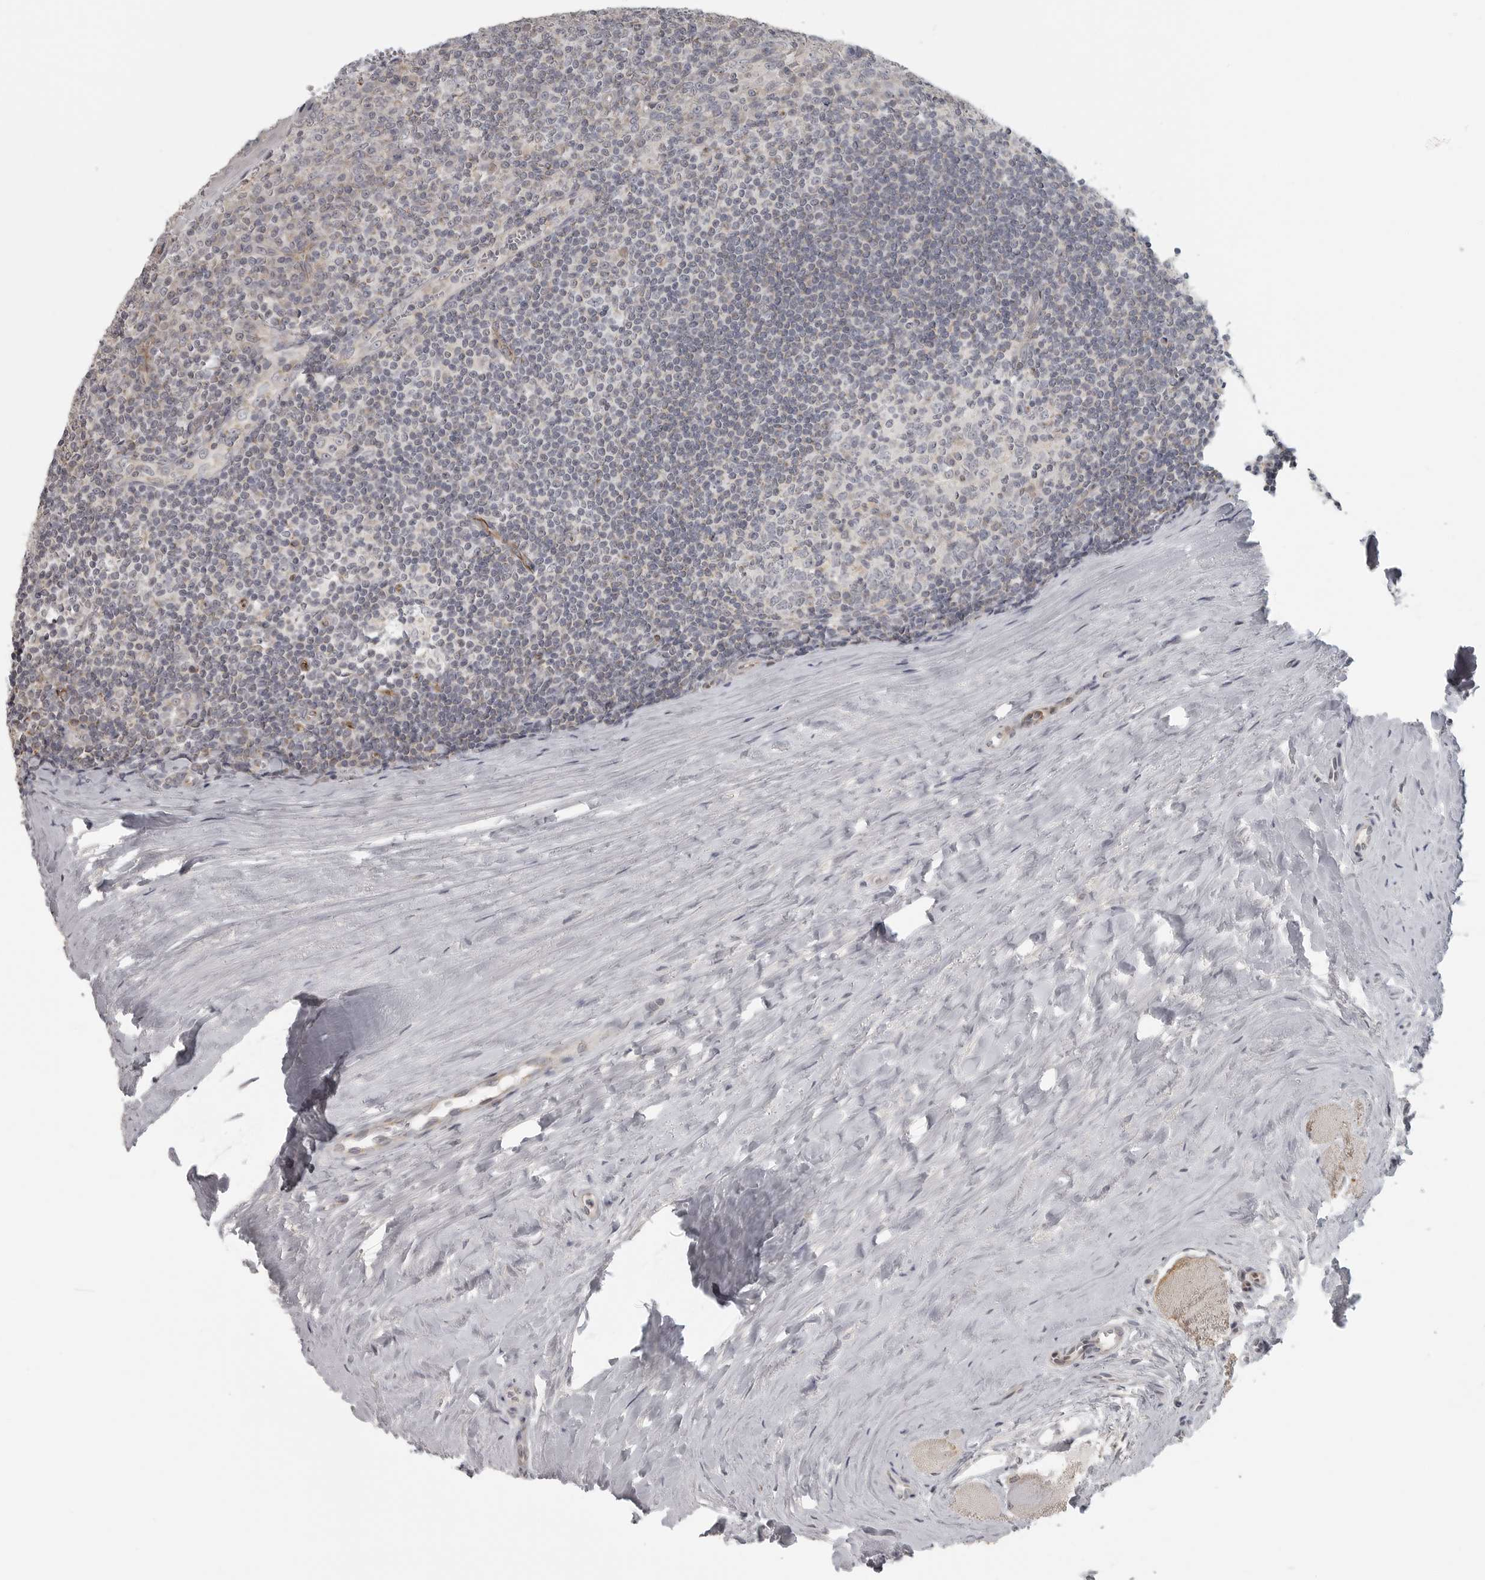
{"staining": {"intensity": "negative", "quantity": "none", "location": "none"}, "tissue": "tonsil", "cell_type": "Germinal center cells", "image_type": "normal", "snomed": [{"axis": "morphology", "description": "Normal tissue, NOS"}, {"axis": "topography", "description": "Tonsil"}], "caption": "A high-resolution histopathology image shows IHC staining of normal tonsil, which shows no significant staining in germinal center cells.", "gene": "RXFP3", "patient": {"sex": "male", "age": 27}}